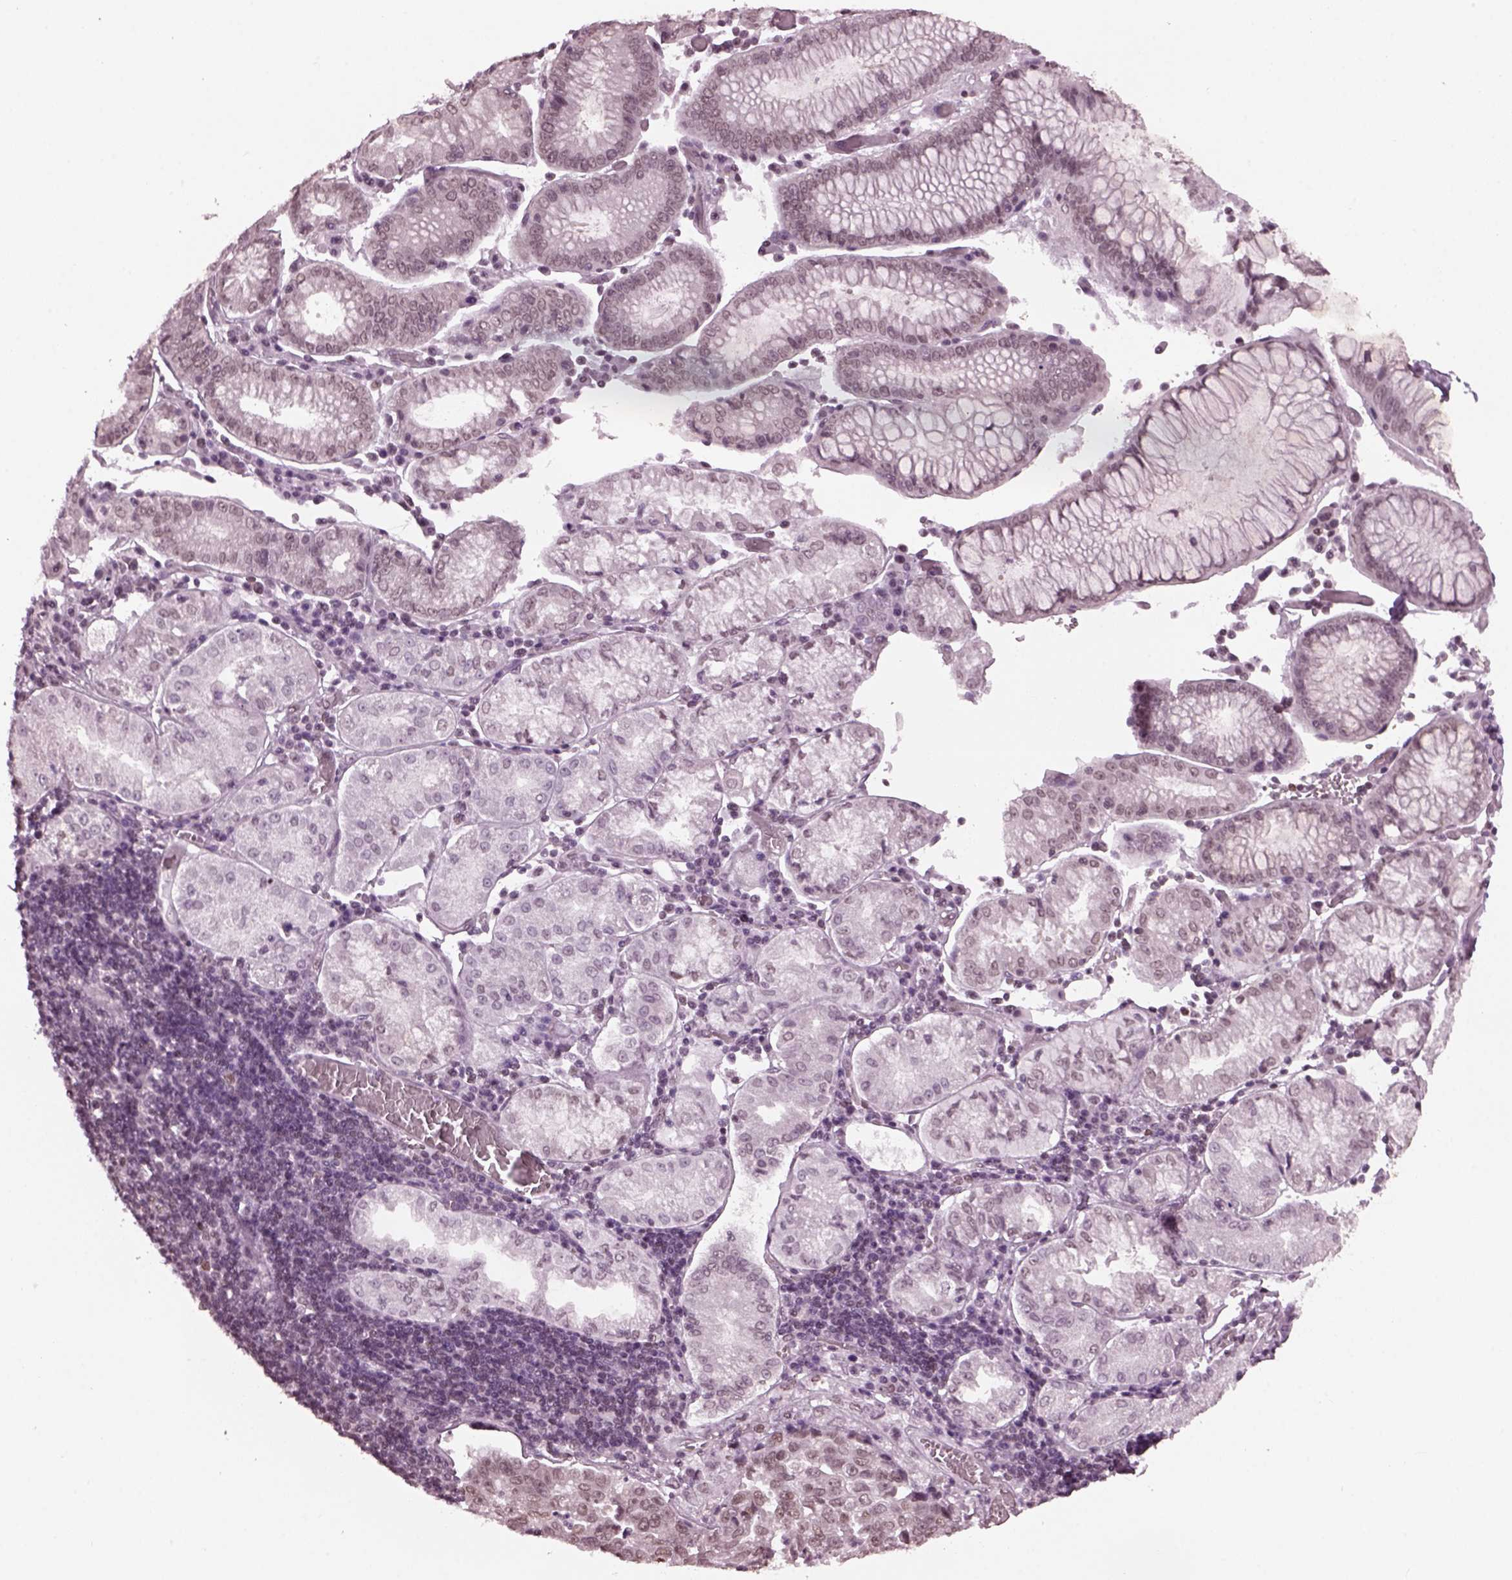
{"staining": {"intensity": "weak", "quantity": "25%-75%", "location": "nuclear"}, "tissue": "stomach cancer", "cell_type": "Tumor cells", "image_type": "cancer", "snomed": [{"axis": "morphology", "description": "Adenocarcinoma, NOS"}, {"axis": "topography", "description": "Stomach"}], "caption": "The immunohistochemical stain labels weak nuclear expression in tumor cells of stomach adenocarcinoma tissue. The protein of interest is stained brown, and the nuclei are stained in blue (DAB IHC with brightfield microscopy, high magnification).", "gene": "RUVBL2", "patient": {"sex": "male", "age": 93}}